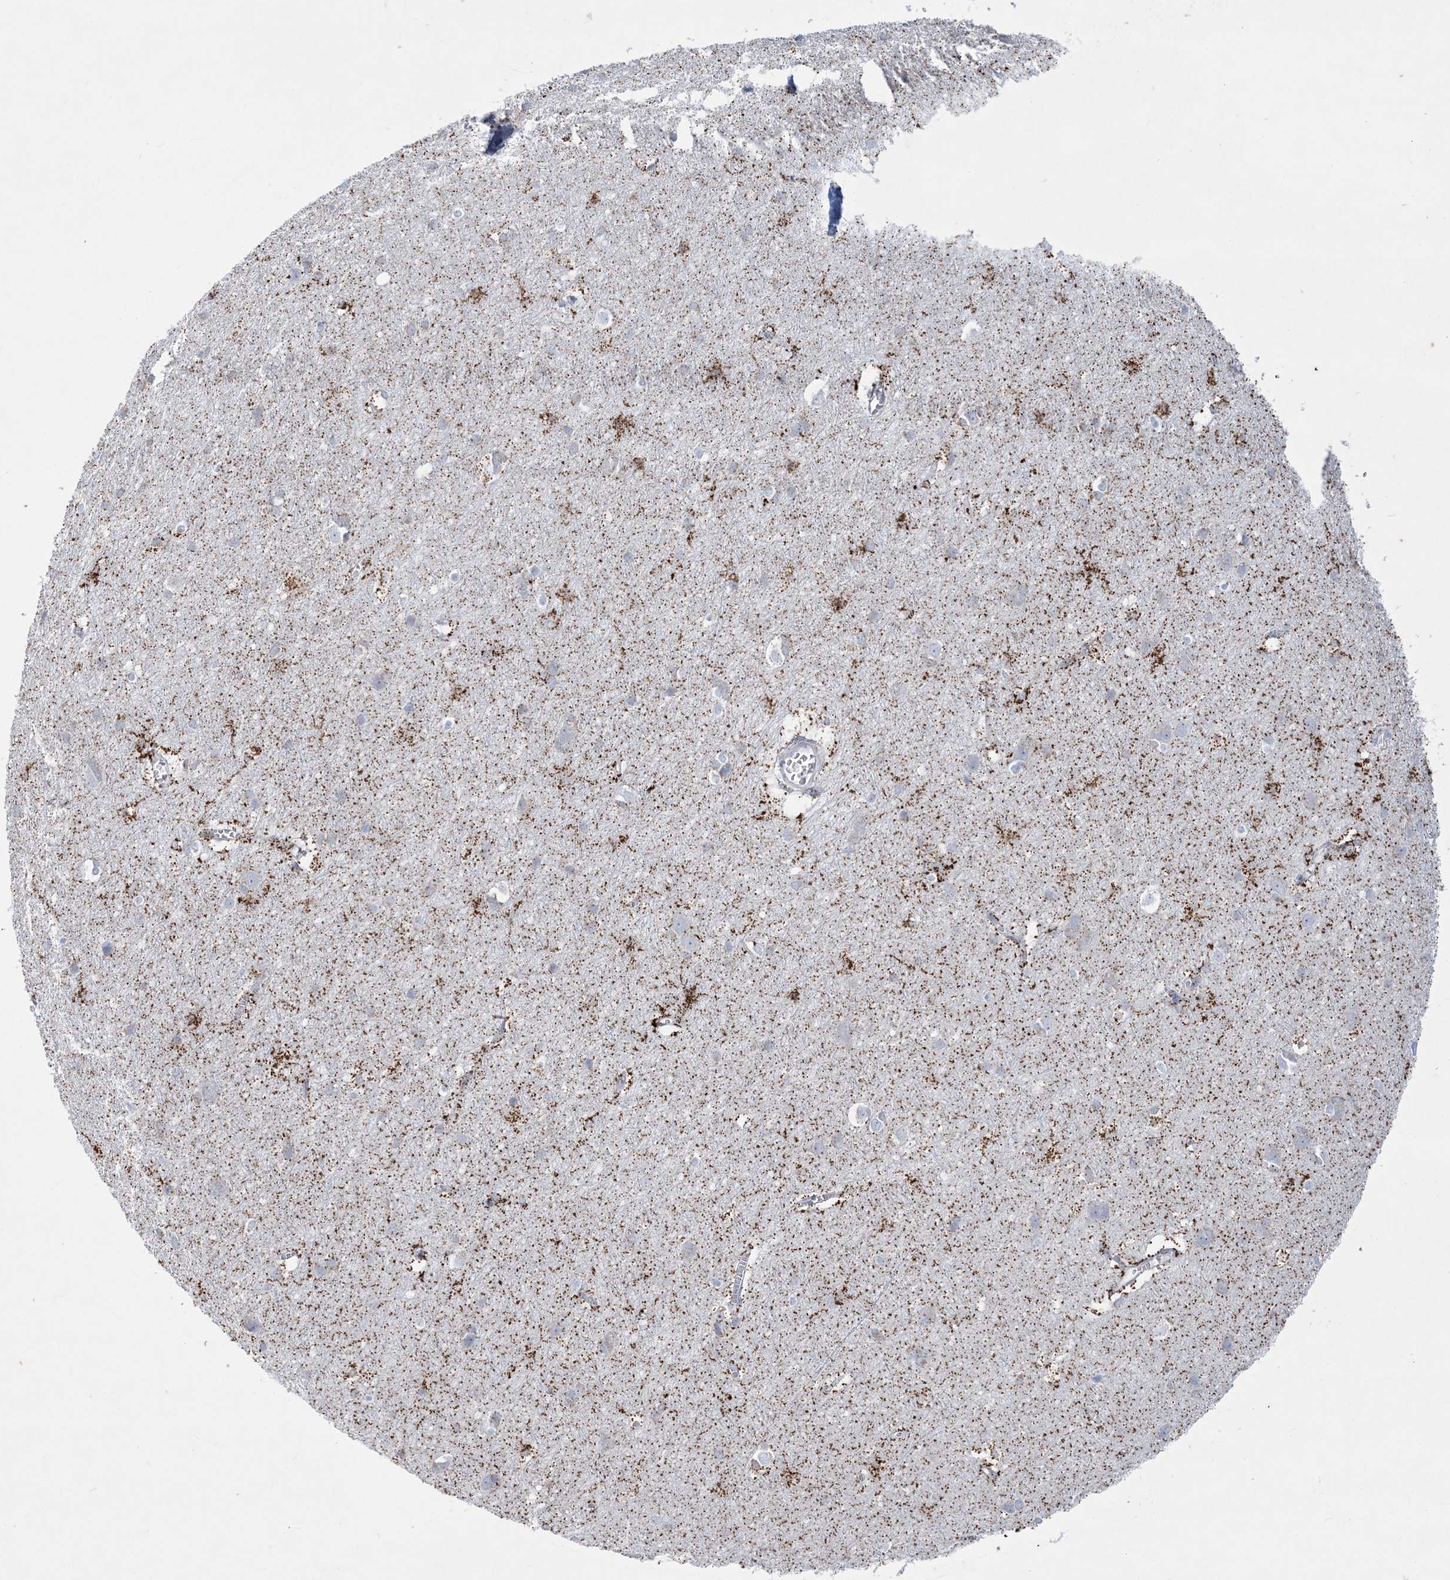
{"staining": {"intensity": "negative", "quantity": "none", "location": "none"}, "tissue": "cerebral cortex", "cell_type": "Endothelial cells", "image_type": "normal", "snomed": [{"axis": "morphology", "description": "Normal tissue, NOS"}, {"axis": "topography", "description": "Cerebral cortex"}], "caption": "Immunohistochemistry histopathology image of benign cerebral cortex: cerebral cortex stained with DAB (3,3'-diaminobenzidine) demonstrates no significant protein expression in endothelial cells. (Stains: DAB immunohistochemistry with hematoxylin counter stain, Microscopy: brightfield microscopy at high magnification).", "gene": "TBC1D7", "patient": {"sex": "male", "age": 54}}